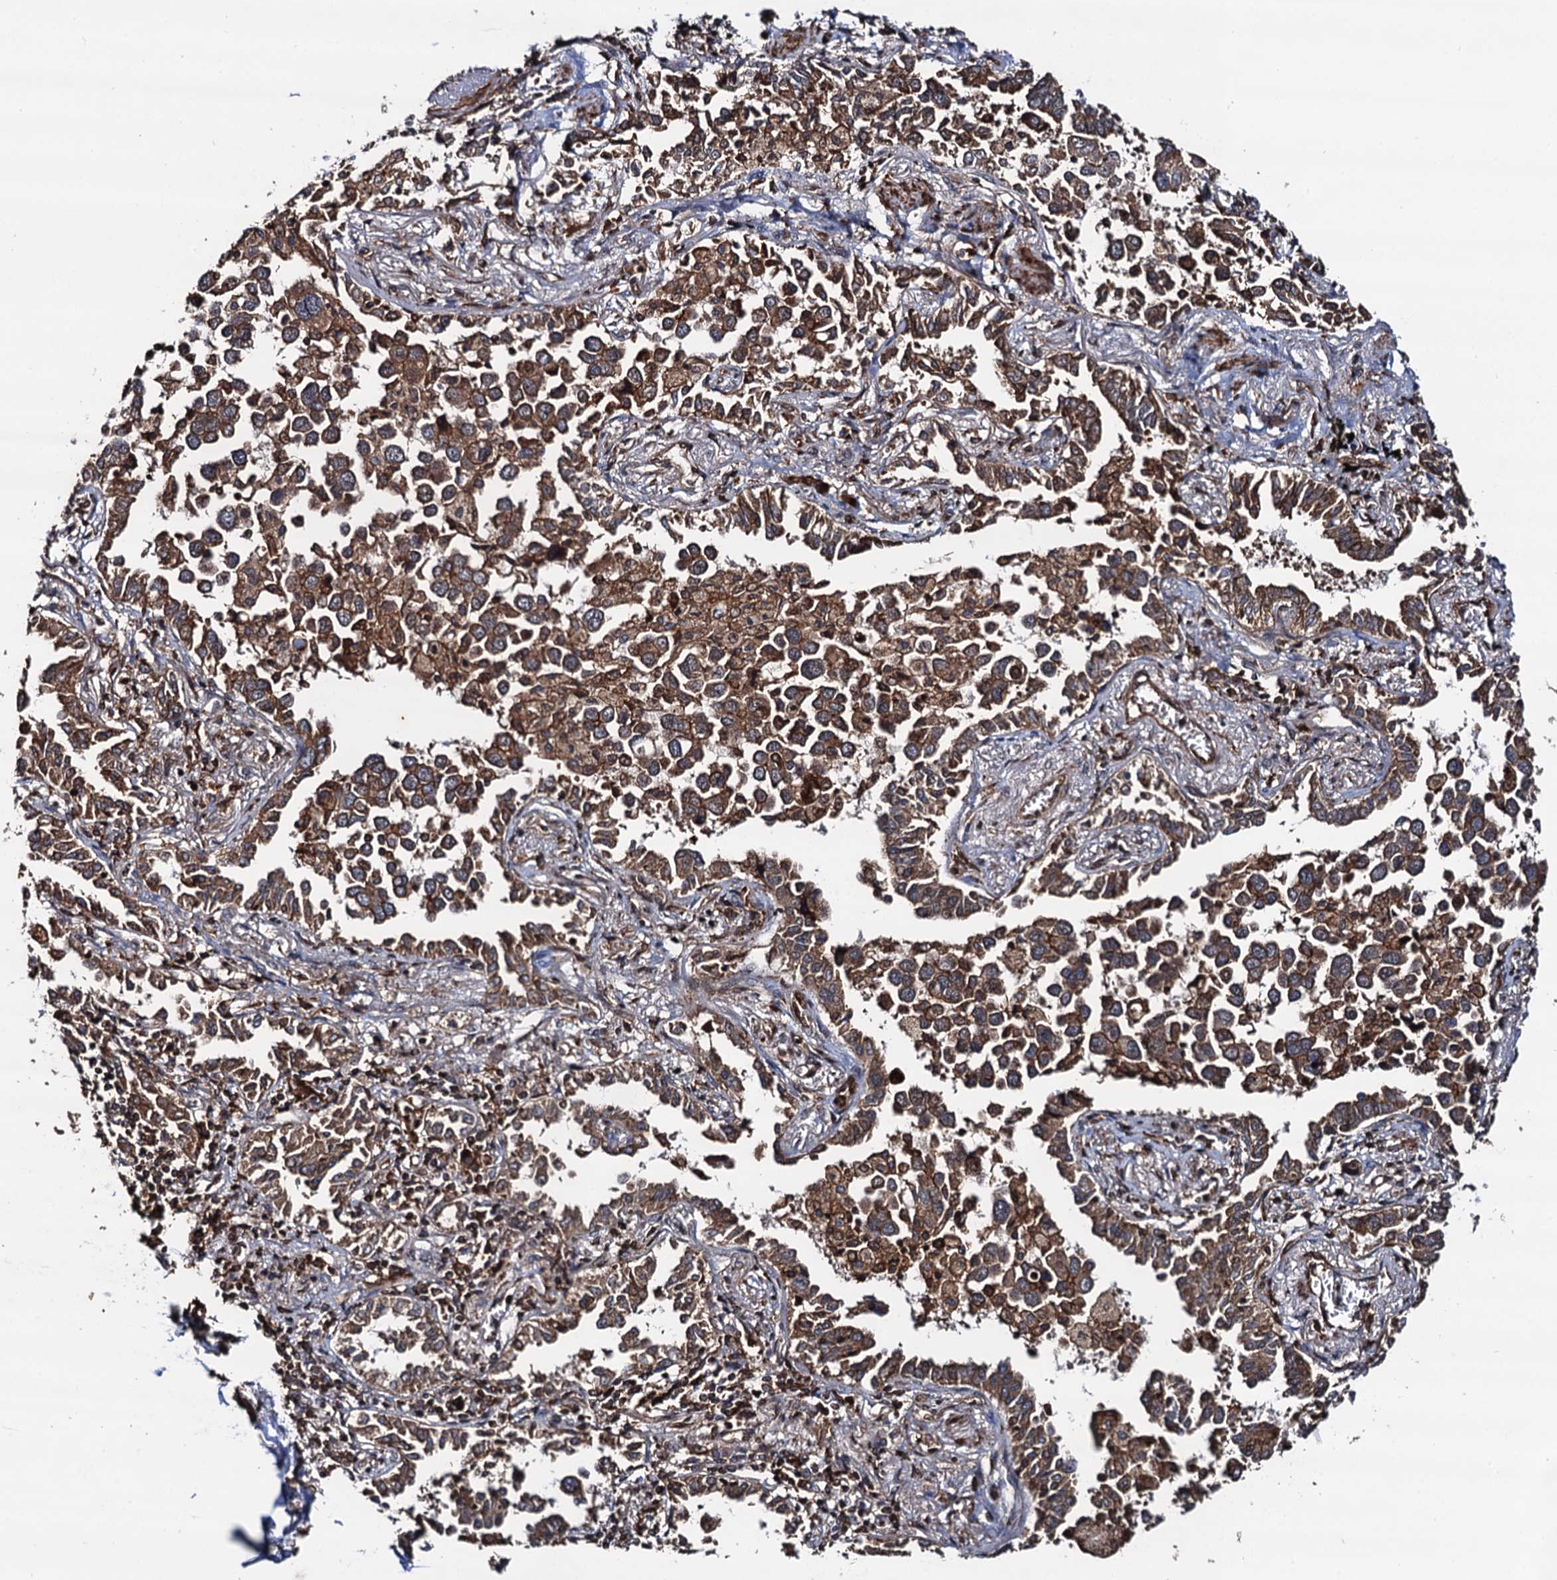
{"staining": {"intensity": "moderate", "quantity": ">75%", "location": "cytoplasmic/membranous"}, "tissue": "lung cancer", "cell_type": "Tumor cells", "image_type": "cancer", "snomed": [{"axis": "morphology", "description": "Adenocarcinoma, NOS"}, {"axis": "topography", "description": "Lung"}], "caption": "Immunohistochemical staining of lung adenocarcinoma demonstrates medium levels of moderate cytoplasmic/membranous staining in about >75% of tumor cells.", "gene": "BORA", "patient": {"sex": "male", "age": 67}}